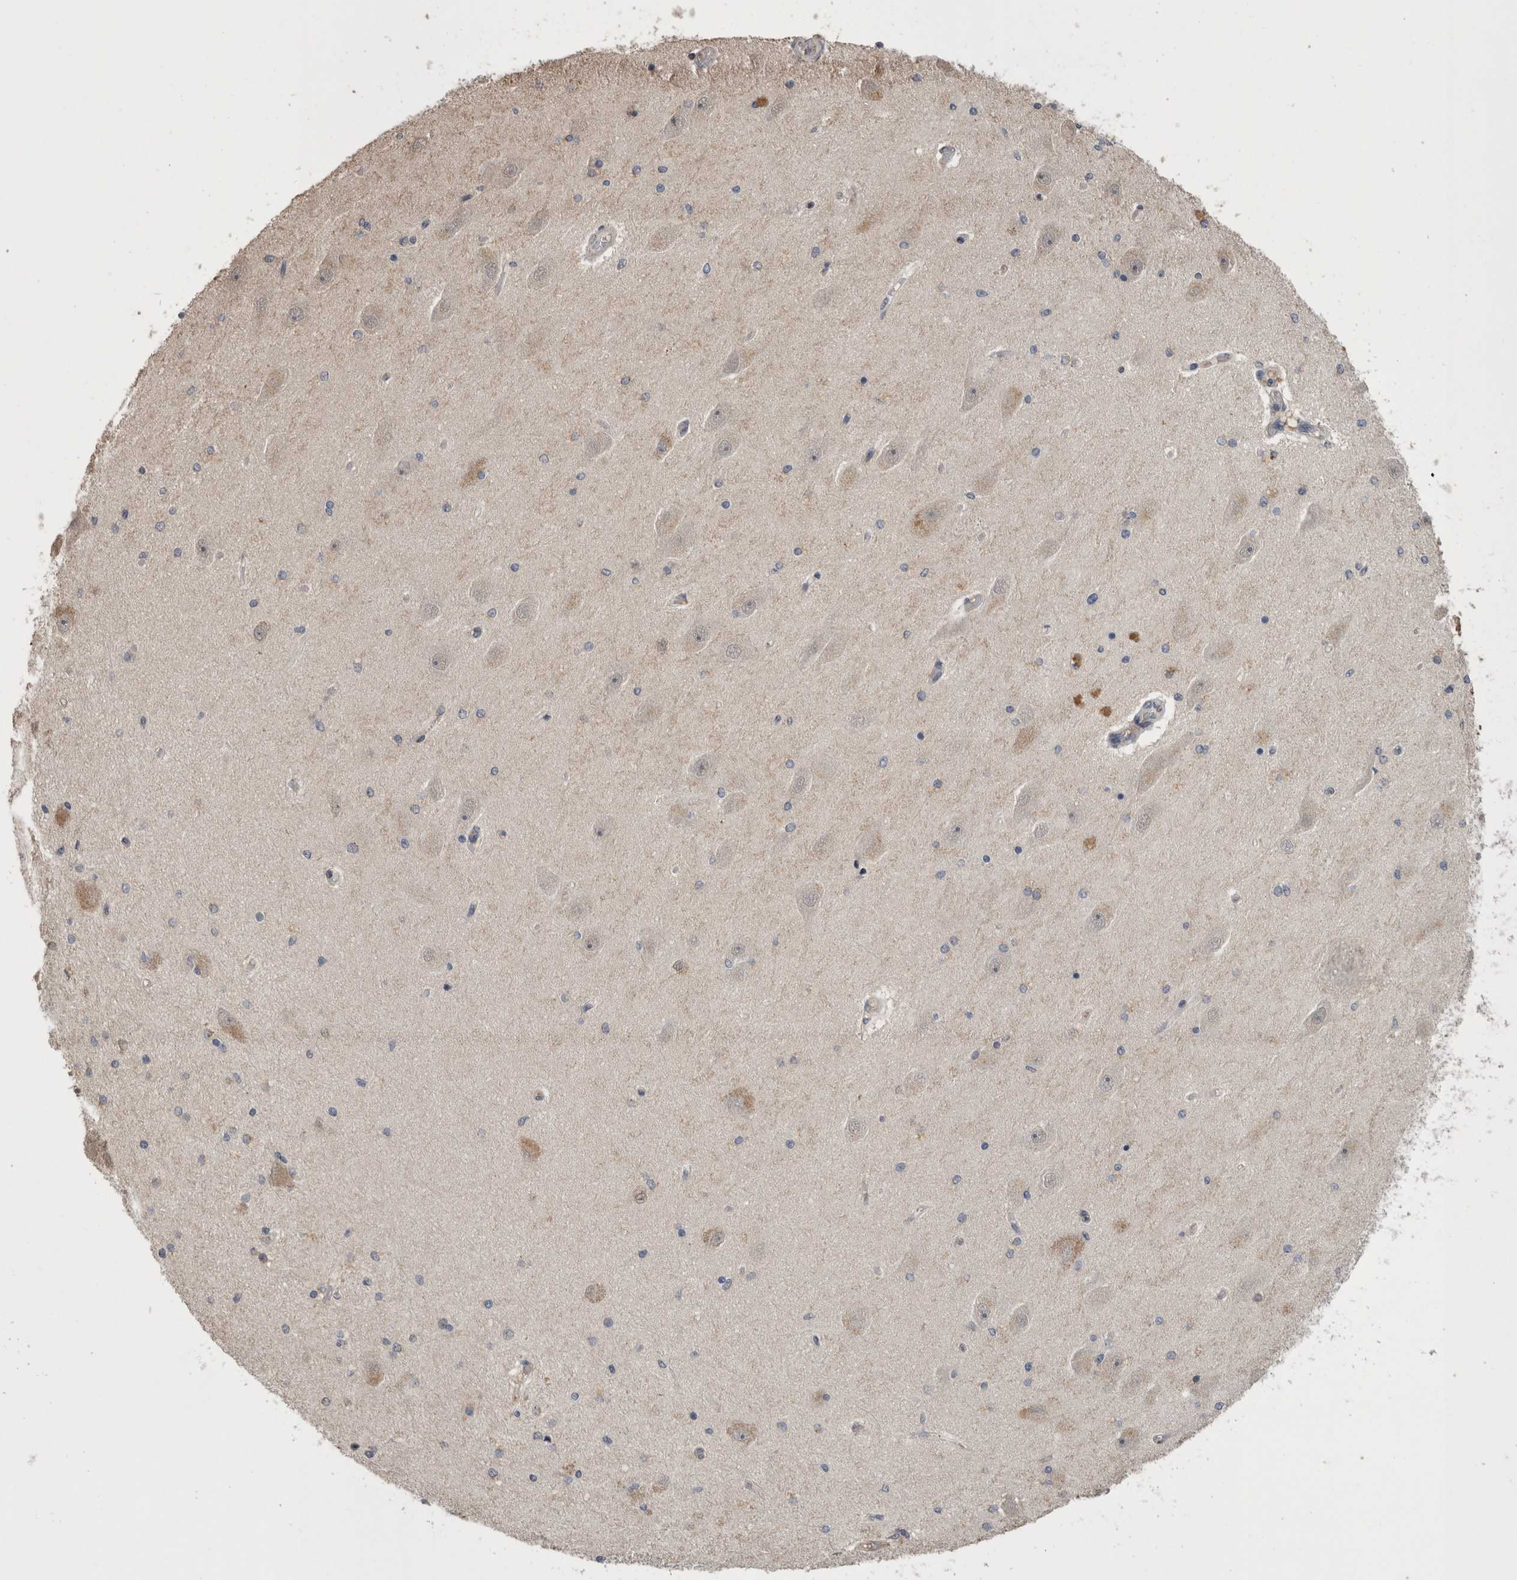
{"staining": {"intensity": "moderate", "quantity": "<25%", "location": "cytoplasmic/membranous"}, "tissue": "hippocampus", "cell_type": "Glial cells", "image_type": "normal", "snomed": [{"axis": "morphology", "description": "Normal tissue, NOS"}, {"axis": "topography", "description": "Hippocampus"}], "caption": "Immunohistochemical staining of unremarkable hippocampus displays <25% levels of moderate cytoplasmic/membranous protein expression in about <25% of glial cells. The staining was performed using DAB, with brown indicating positive protein expression. Nuclei are stained blue with hematoxylin.", "gene": "ANXA13", "patient": {"sex": "female", "age": 54}}